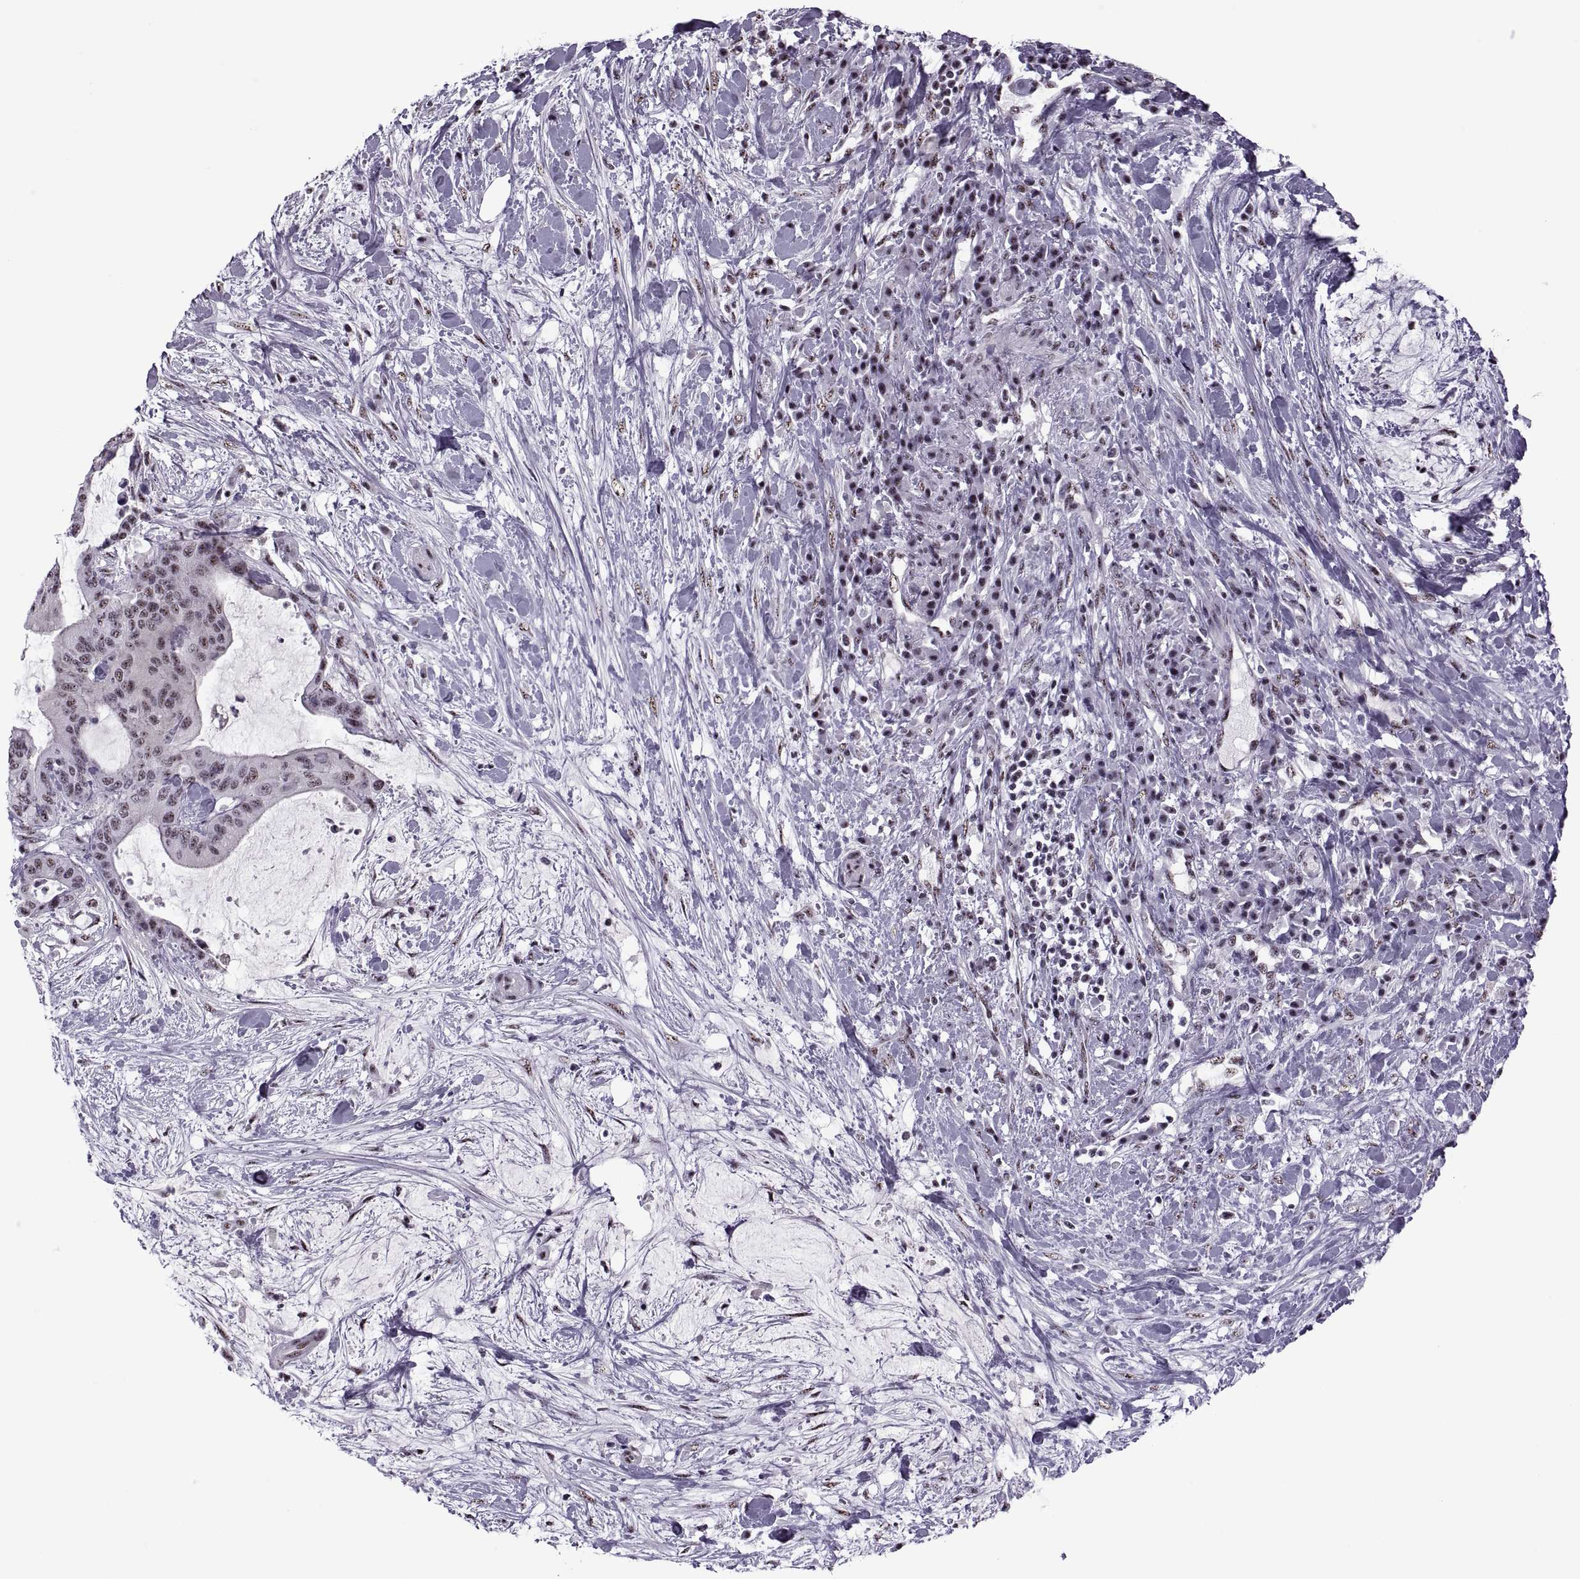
{"staining": {"intensity": "weak", "quantity": ">75%", "location": "nuclear"}, "tissue": "liver cancer", "cell_type": "Tumor cells", "image_type": "cancer", "snomed": [{"axis": "morphology", "description": "Cholangiocarcinoma"}, {"axis": "topography", "description": "Liver"}], "caption": "An image of liver cancer (cholangiocarcinoma) stained for a protein displays weak nuclear brown staining in tumor cells. Immunohistochemistry stains the protein in brown and the nuclei are stained blue.", "gene": "MAGEA4", "patient": {"sex": "female", "age": 73}}